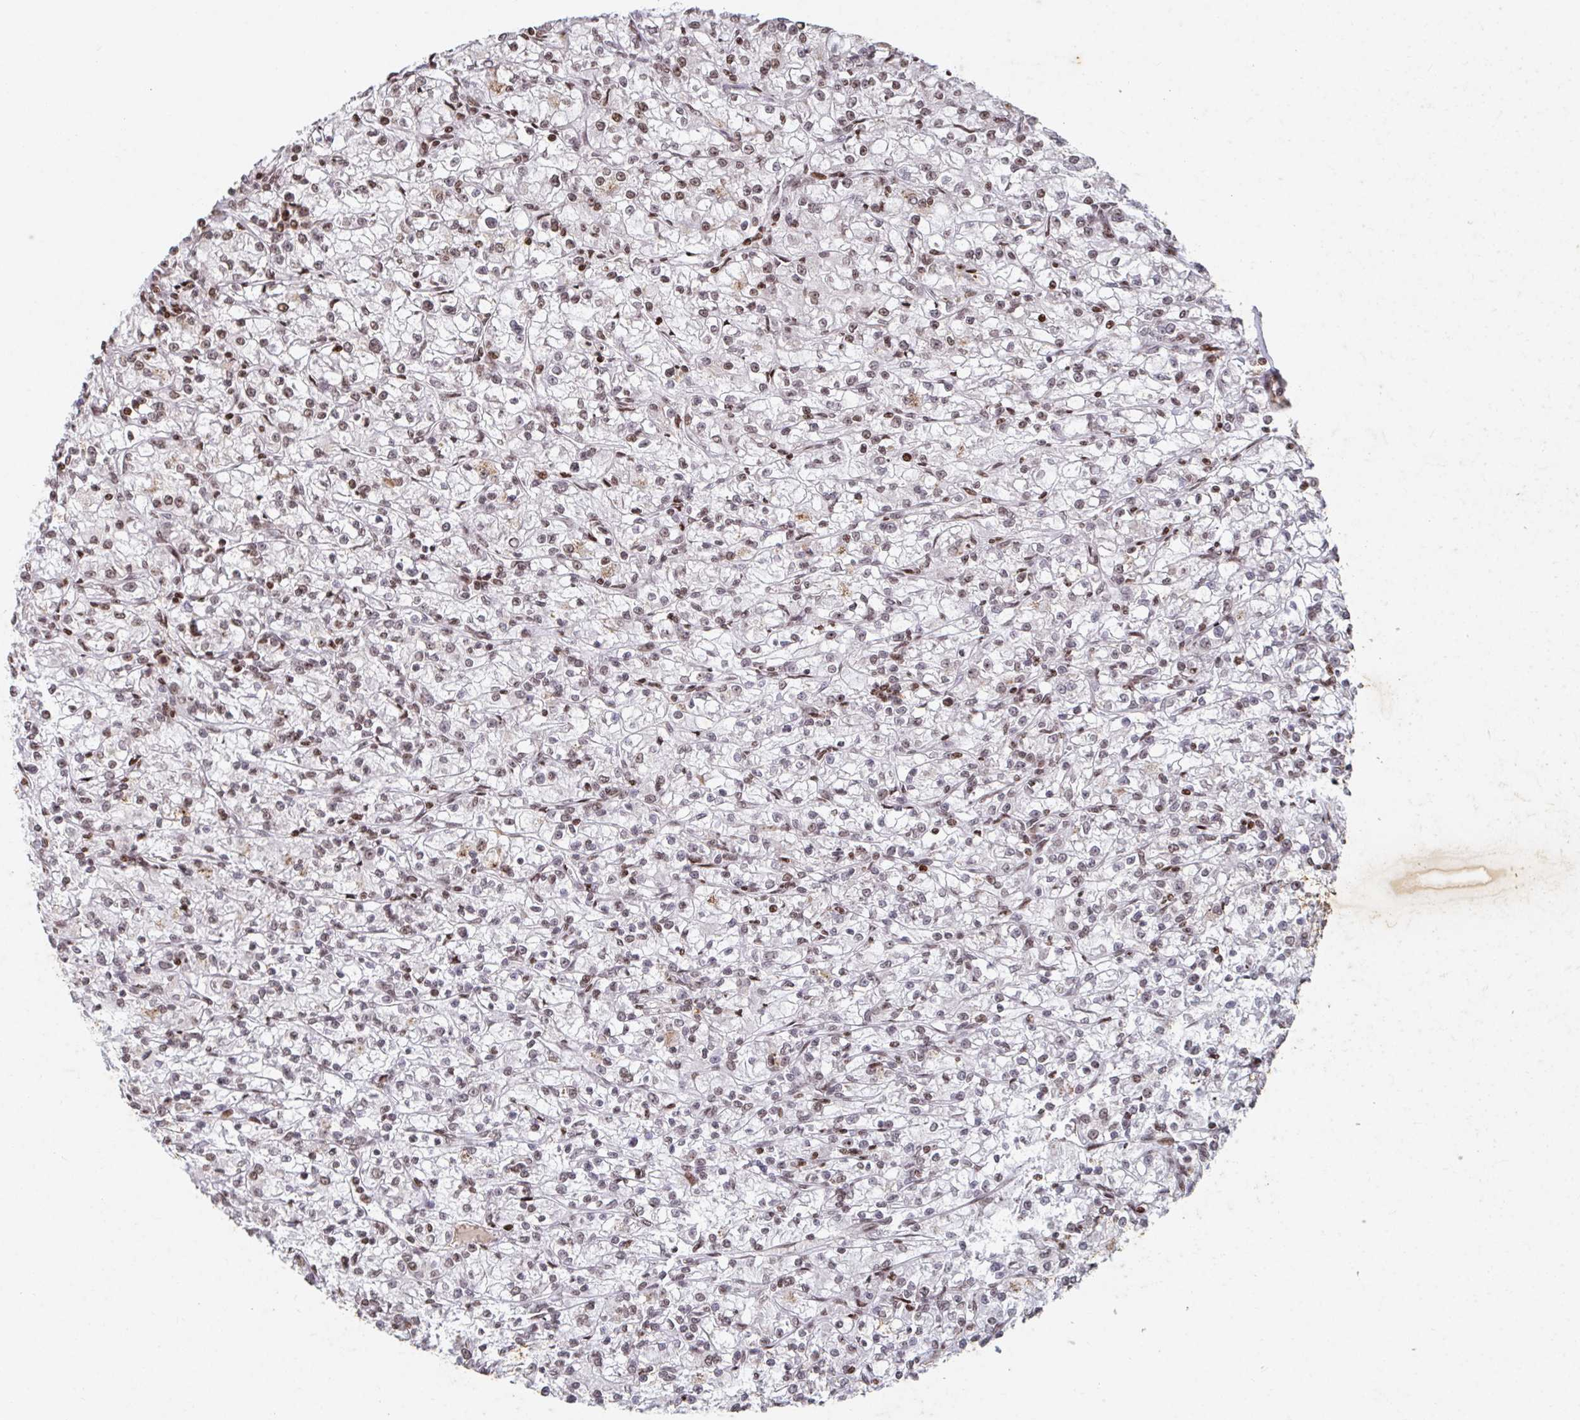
{"staining": {"intensity": "weak", "quantity": ">75%", "location": "nuclear"}, "tissue": "renal cancer", "cell_type": "Tumor cells", "image_type": "cancer", "snomed": [{"axis": "morphology", "description": "Adenocarcinoma, NOS"}, {"axis": "topography", "description": "Kidney"}], "caption": "The photomicrograph exhibits immunohistochemical staining of adenocarcinoma (renal). There is weak nuclear expression is appreciated in approximately >75% of tumor cells. (DAB (3,3'-diaminobenzidine) = brown stain, brightfield microscopy at high magnification).", "gene": "C19orf53", "patient": {"sex": "female", "age": 59}}